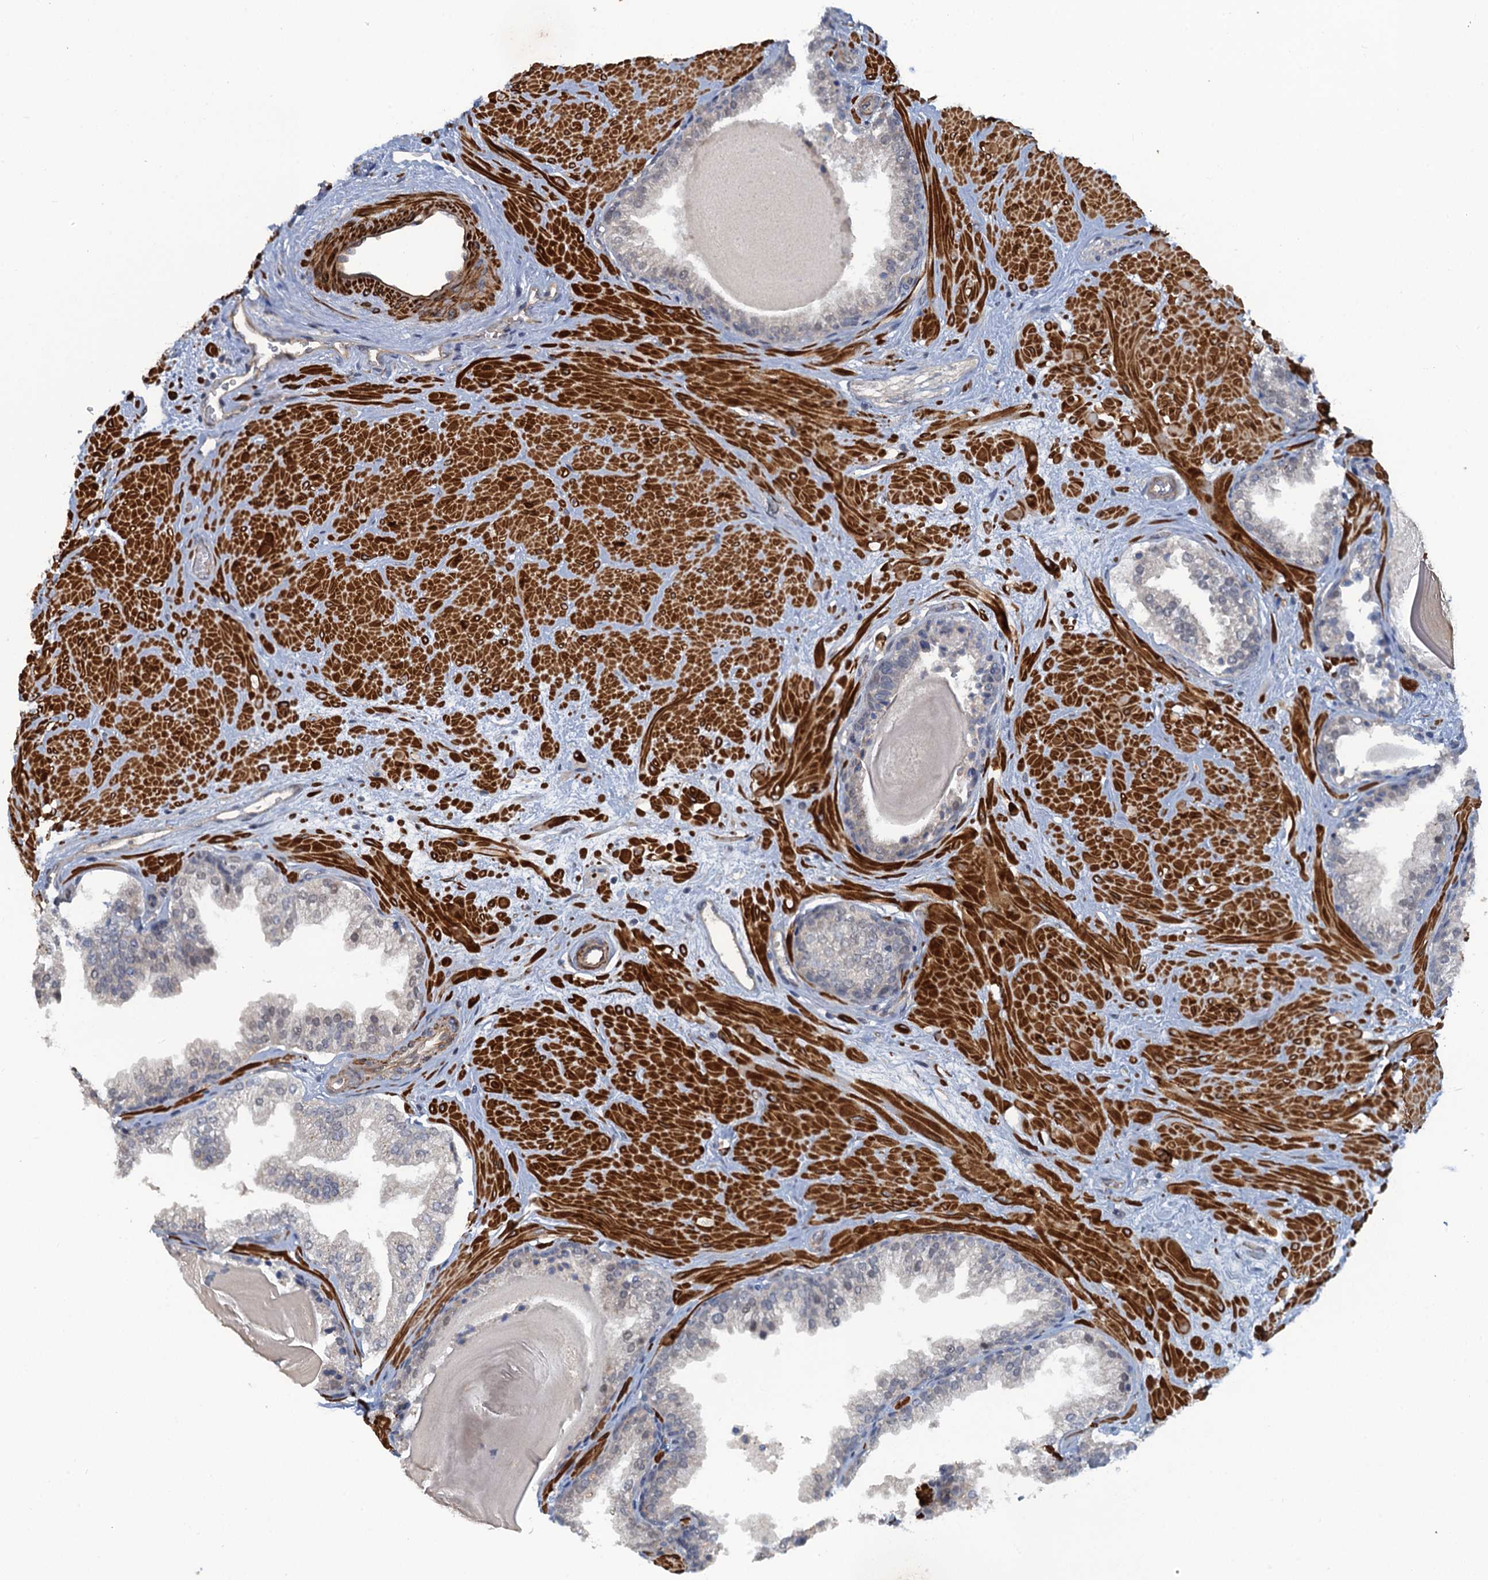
{"staining": {"intensity": "weak", "quantity": "<25%", "location": "nuclear"}, "tissue": "prostate", "cell_type": "Glandular cells", "image_type": "normal", "snomed": [{"axis": "morphology", "description": "Normal tissue, NOS"}, {"axis": "topography", "description": "Prostate"}], "caption": "Immunohistochemistry (IHC) of unremarkable human prostate shows no expression in glandular cells.", "gene": "MYO16", "patient": {"sex": "male", "age": 48}}